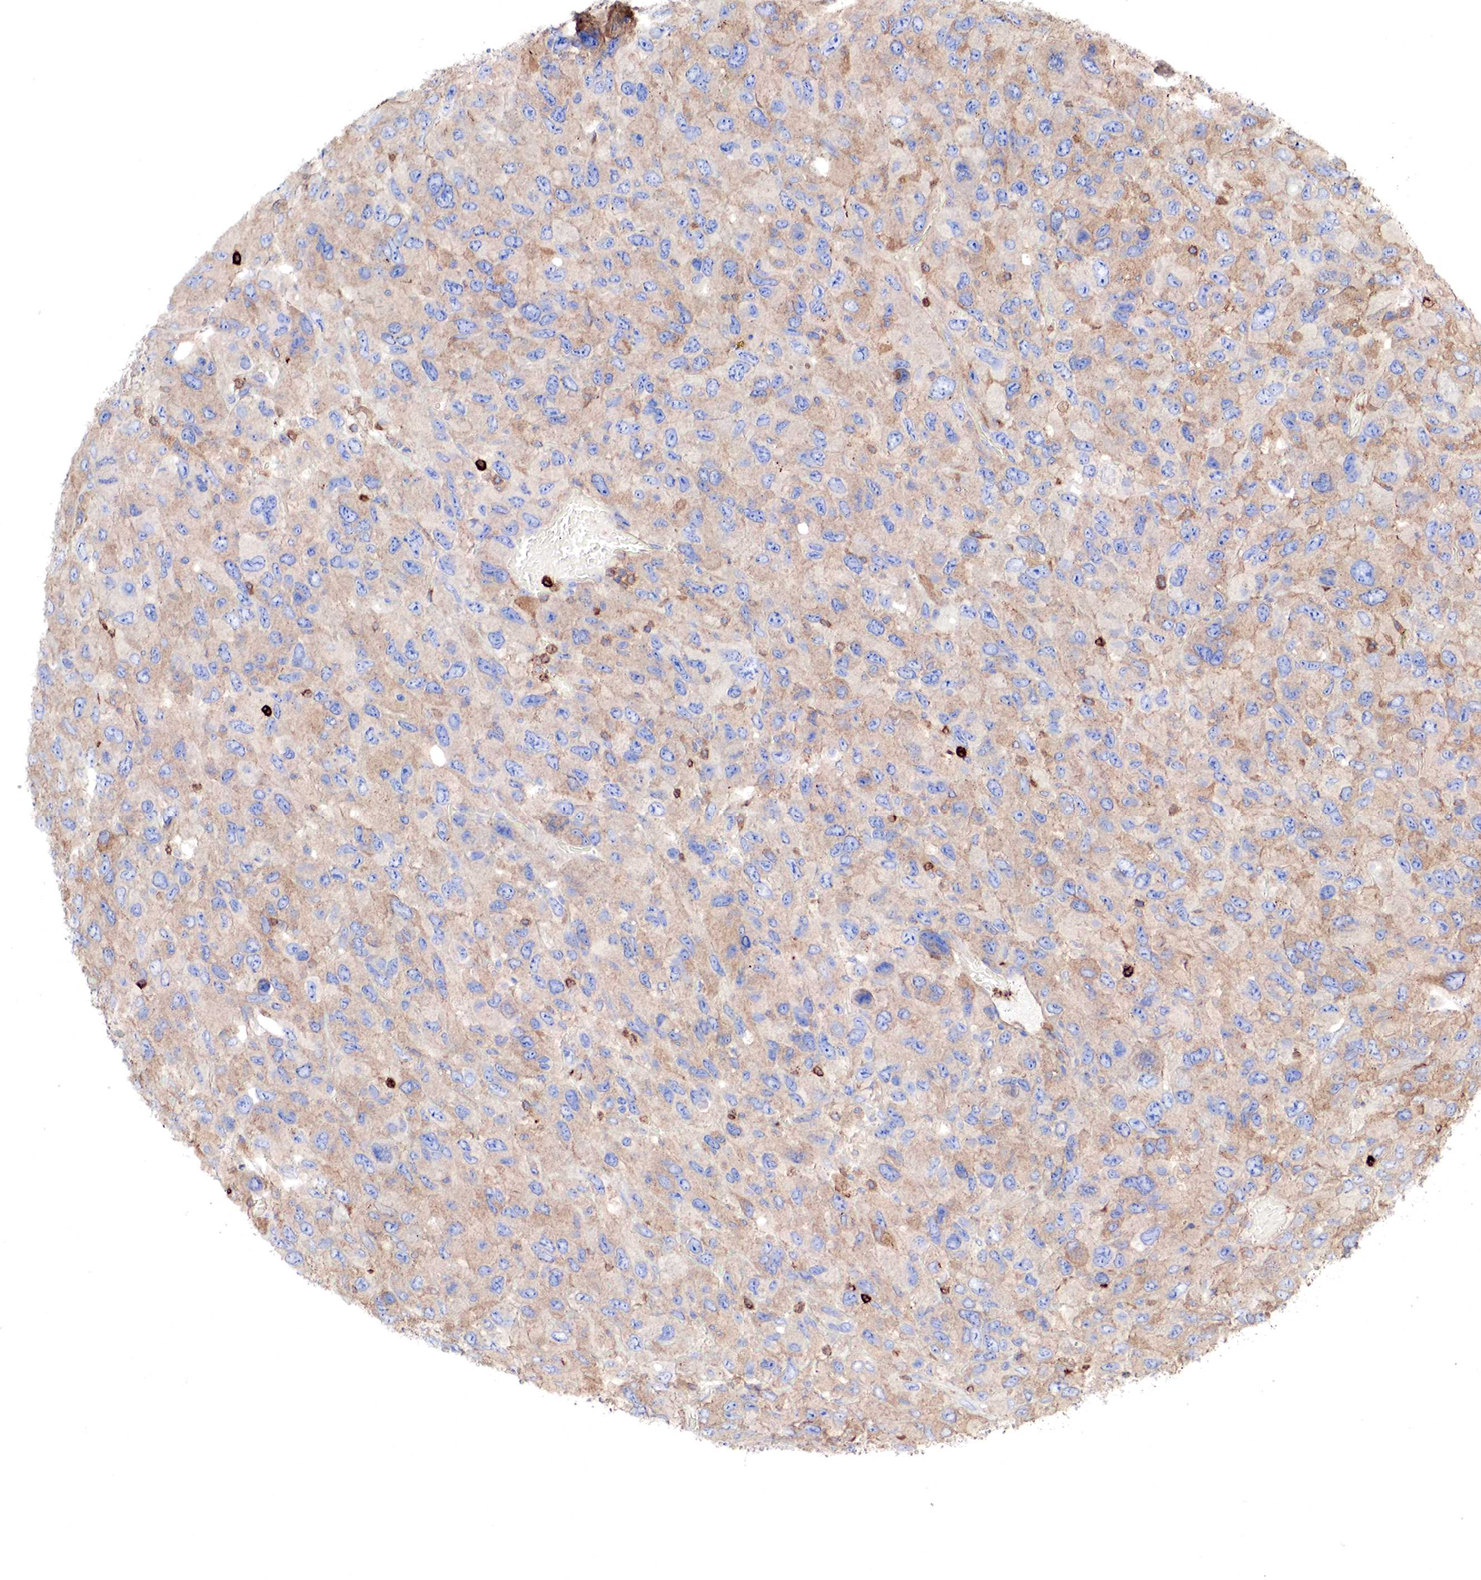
{"staining": {"intensity": "moderate", "quantity": ">75%", "location": "cytoplasmic/membranous"}, "tissue": "renal cancer", "cell_type": "Tumor cells", "image_type": "cancer", "snomed": [{"axis": "morphology", "description": "Adenocarcinoma, NOS"}, {"axis": "topography", "description": "Kidney"}], "caption": "Immunohistochemistry (DAB) staining of human renal cancer displays moderate cytoplasmic/membranous protein expression in about >75% of tumor cells.", "gene": "G6PD", "patient": {"sex": "male", "age": 79}}